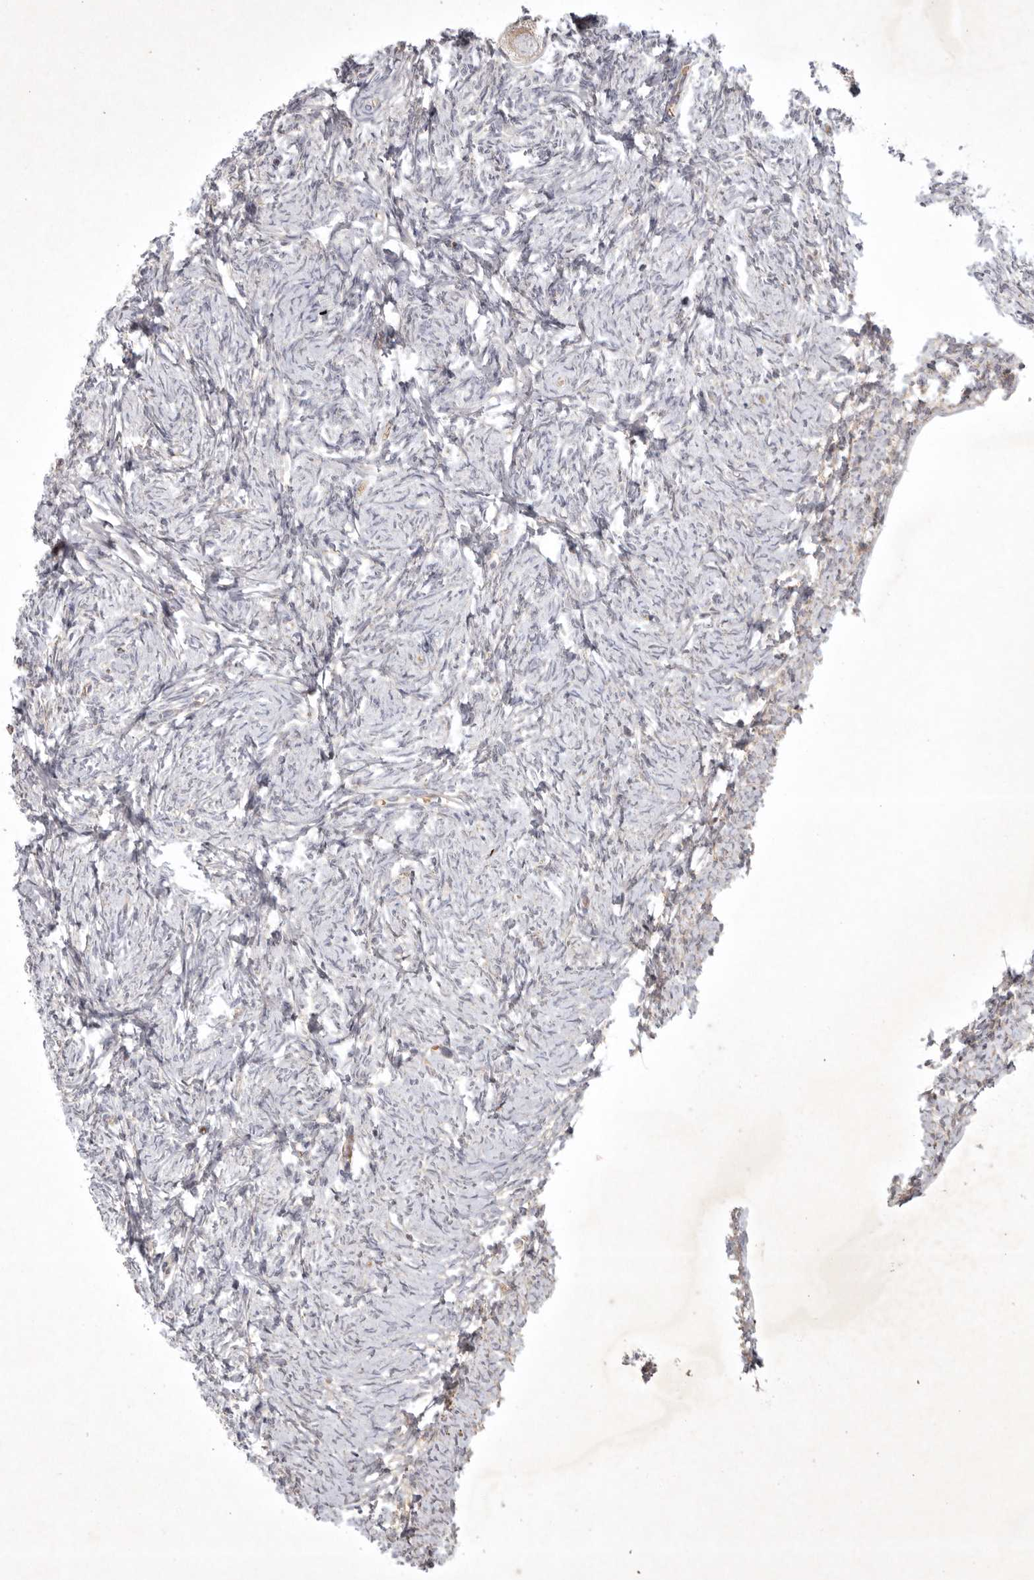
{"staining": {"intensity": "weak", "quantity": ">75%", "location": "cytoplasmic/membranous"}, "tissue": "ovary", "cell_type": "Follicle cells", "image_type": "normal", "snomed": [{"axis": "morphology", "description": "Normal tissue, NOS"}, {"axis": "topography", "description": "Ovary"}], "caption": "A photomicrograph of ovary stained for a protein shows weak cytoplasmic/membranous brown staining in follicle cells.", "gene": "KIF2B", "patient": {"sex": "female", "age": 34}}